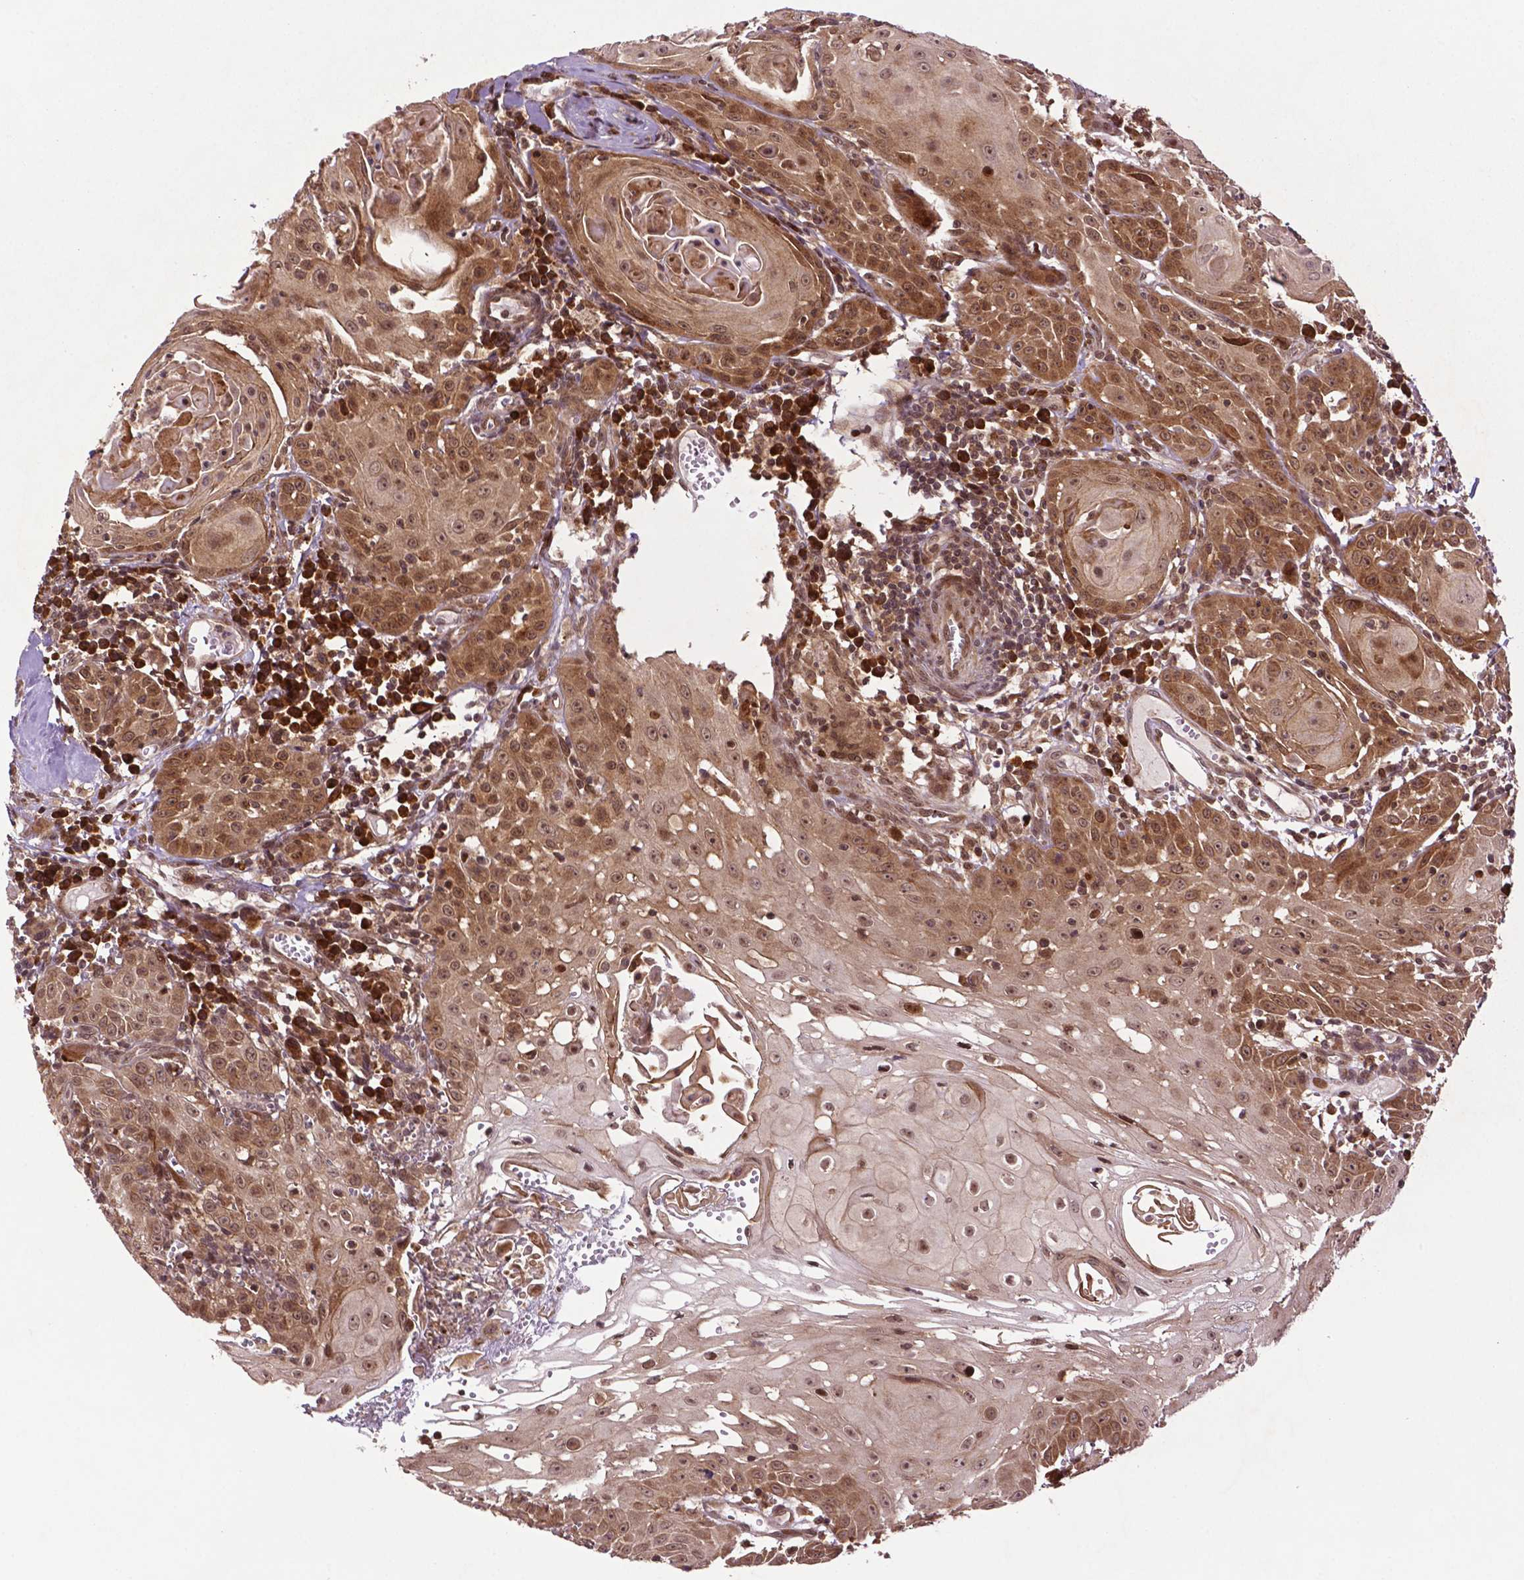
{"staining": {"intensity": "moderate", "quantity": ">75%", "location": "cytoplasmic/membranous,nuclear"}, "tissue": "head and neck cancer", "cell_type": "Tumor cells", "image_type": "cancer", "snomed": [{"axis": "morphology", "description": "Squamous cell carcinoma, NOS"}, {"axis": "topography", "description": "Head-Neck"}], "caption": "The histopathology image shows staining of head and neck cancer, revealing moderate cytoplasmic/membranous and nuclear protein staining (brown color) within tumor cells.", "gene": "TMX2", "patient": {"sex": "female", "age": 80}}